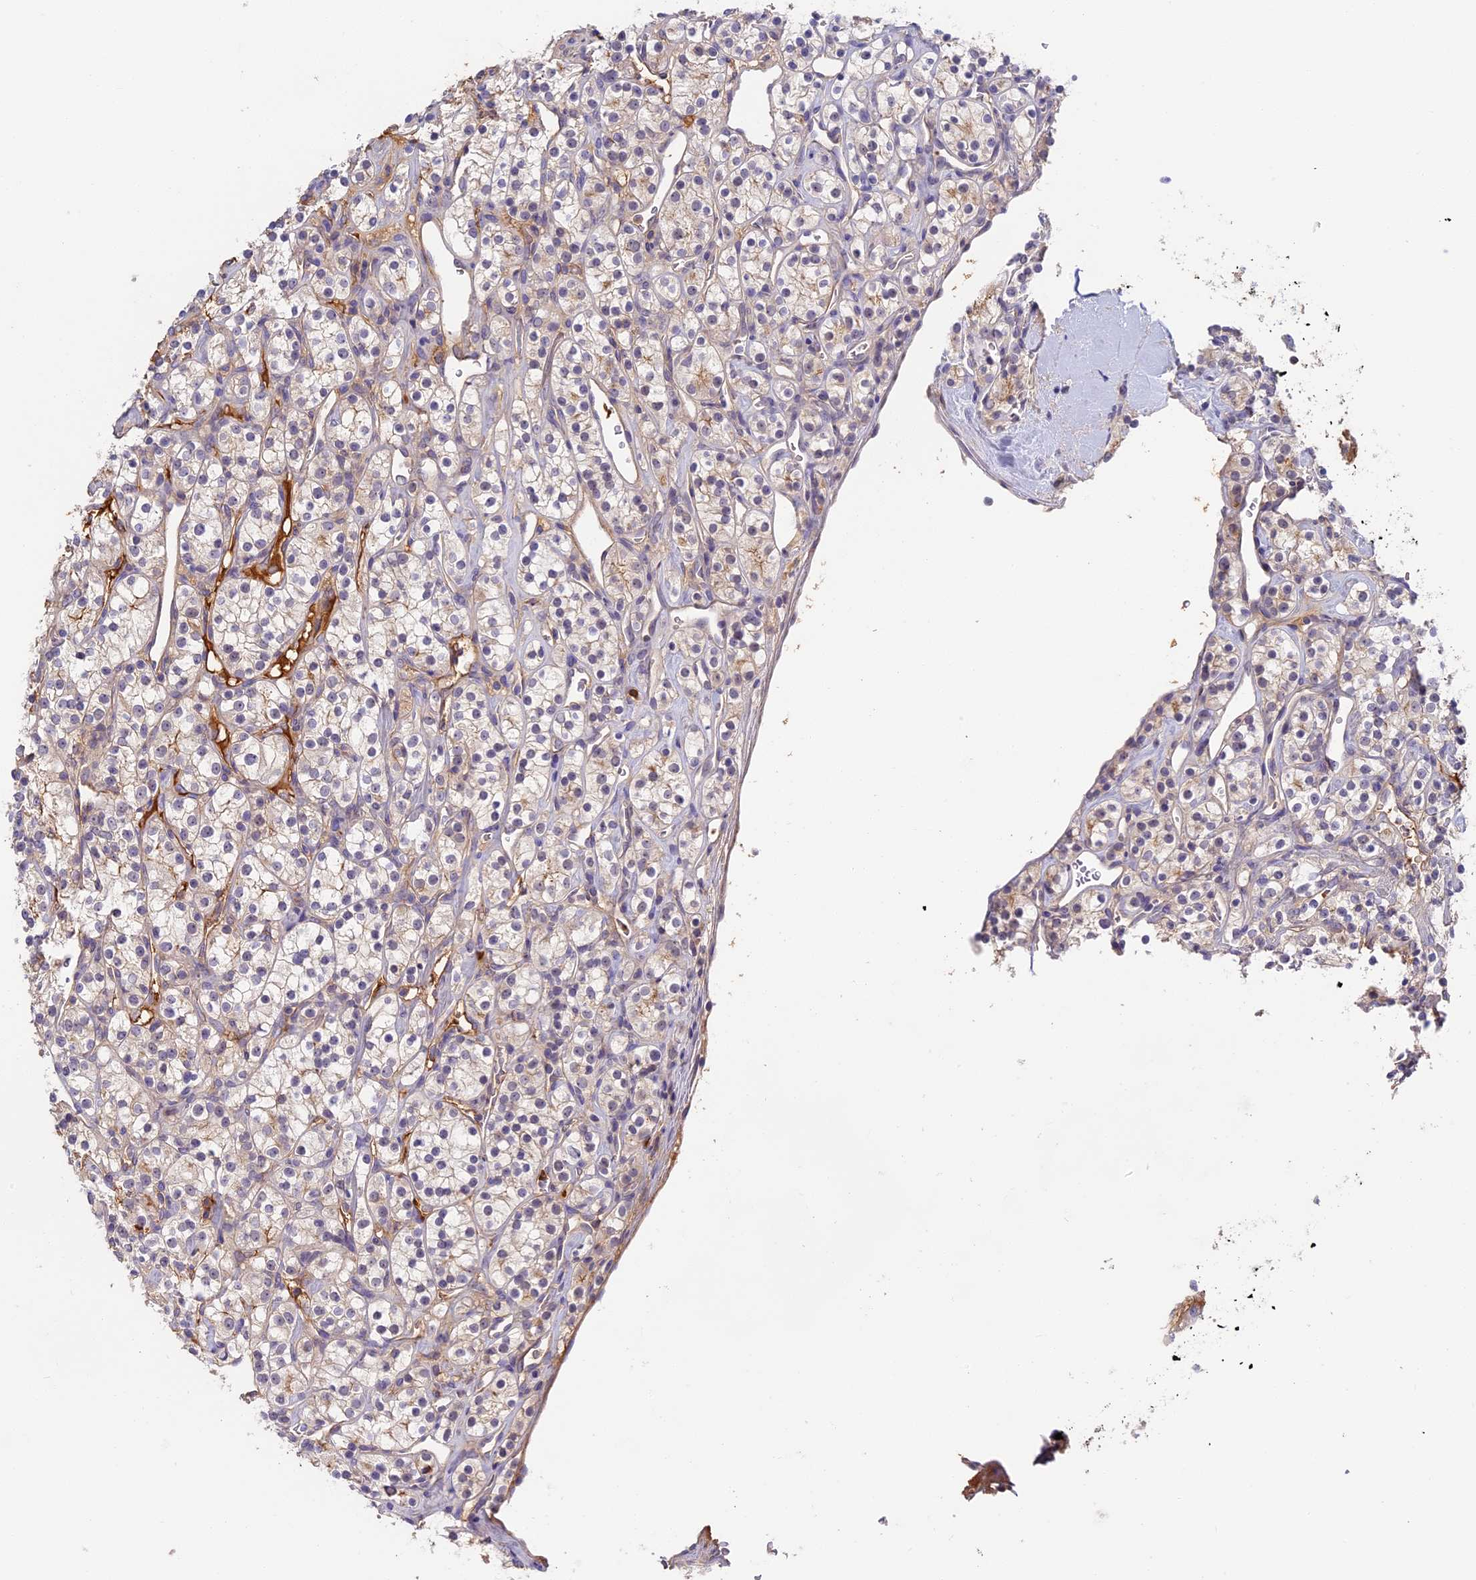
{"staining": {"intensity": "weak", "quantity": "25%-75%", "location": "cytoplasmic/membranous"}, "tissue": "renal cancer", "cell_type": "Tumor cells", "image_type": "cancer", "snomed": [{"axis": "morphology", "description": "Adenocarcinoma, NOS"}, {"axis": "topography", "description": "Kidney"}], "caption": "An immunohistochemistry image of neoplastic tissue is shown. Protein staining in brown shows weak cytoplasmic/membranous positivity in renal cancer (adenocarcinoma) within tumor cells.", "gene": "ADGRD1", "patient": {"sex": "male", "age": 77}}